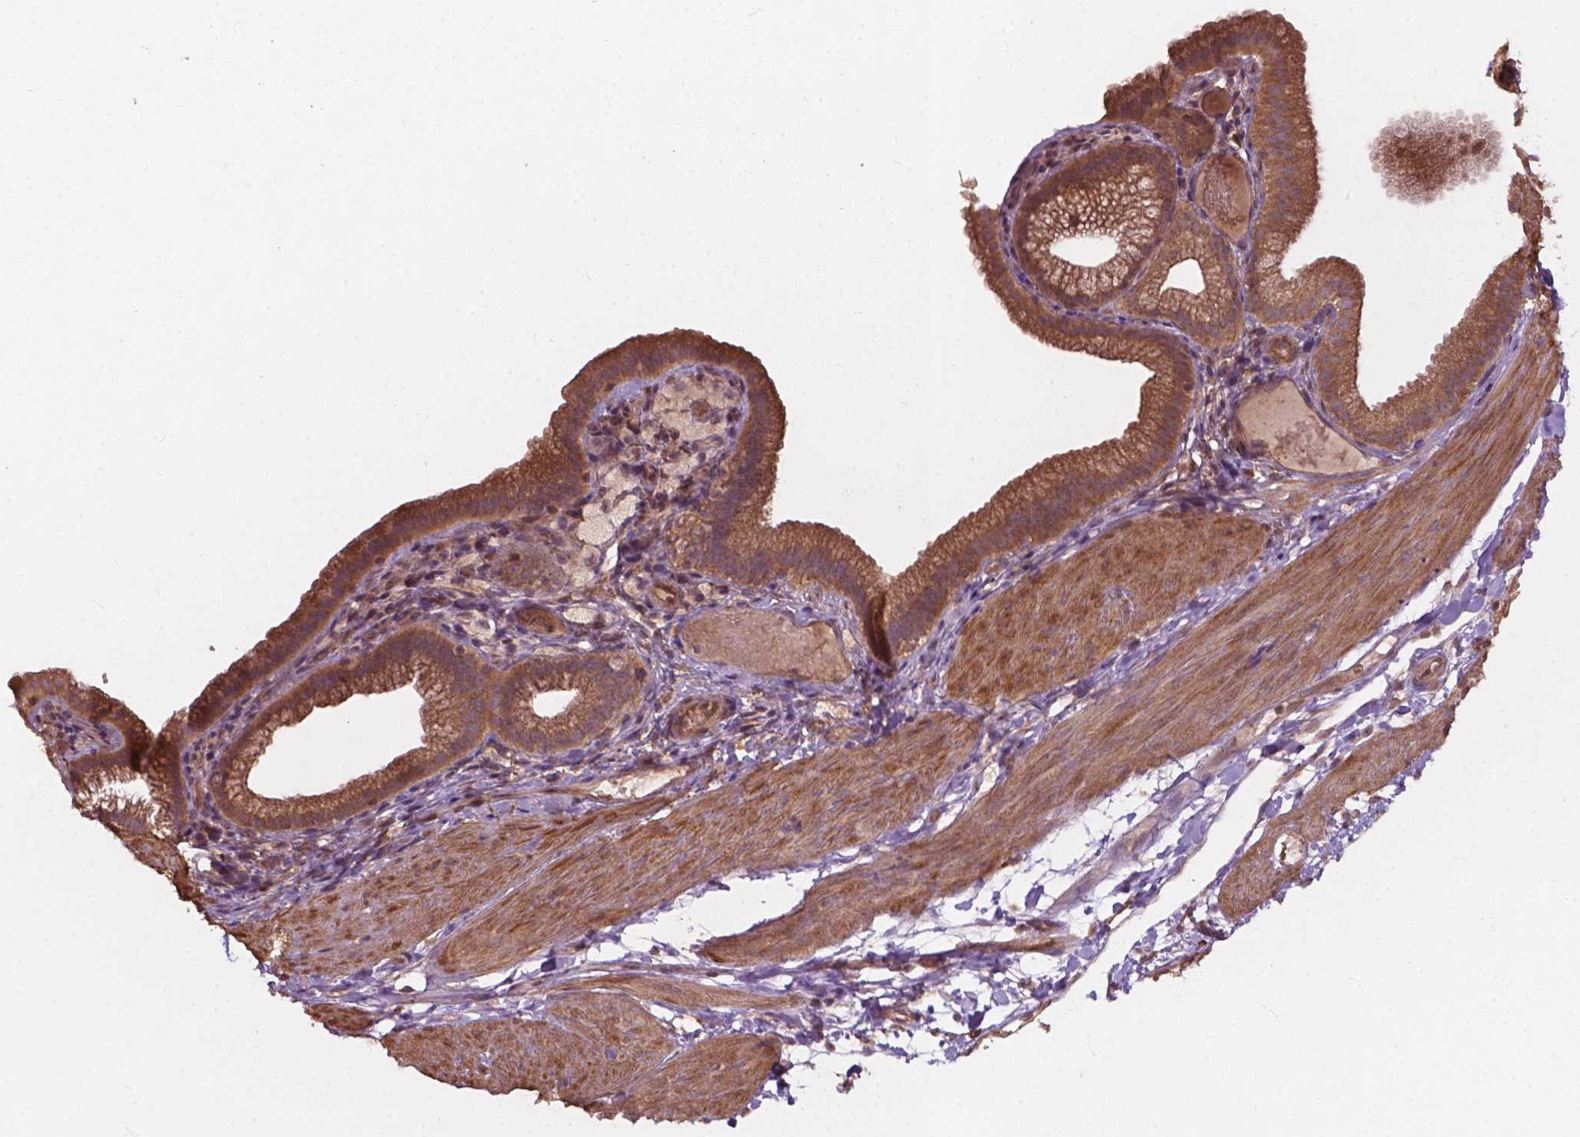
{"staining": {"intensity": "moderate", "quantity": "25%-75%", "location": "cytoplasmic/membranous"}, "tissue": "adipose tissue", "cell_type": "Adipocytes", "image_type": "normal", "snomed": [{"axis": "morphology", "description": "Normal tissue, NOS"}, {"axis": "topography", "description": "Gallbladder"}, {"axis": "topography", "description": "Peripheral nerve tissue"}], "caption": "A brown stain highlights moderate cytoplasmic/membranous staining of a protein in adipocytes of normal adipose tissue. Immunohistochemistry (ihc) stains the protein in brown and the nuclei are stained blue.", "gene": "CDC42BPA", "patient": {"sex": "female", "age": 45}}